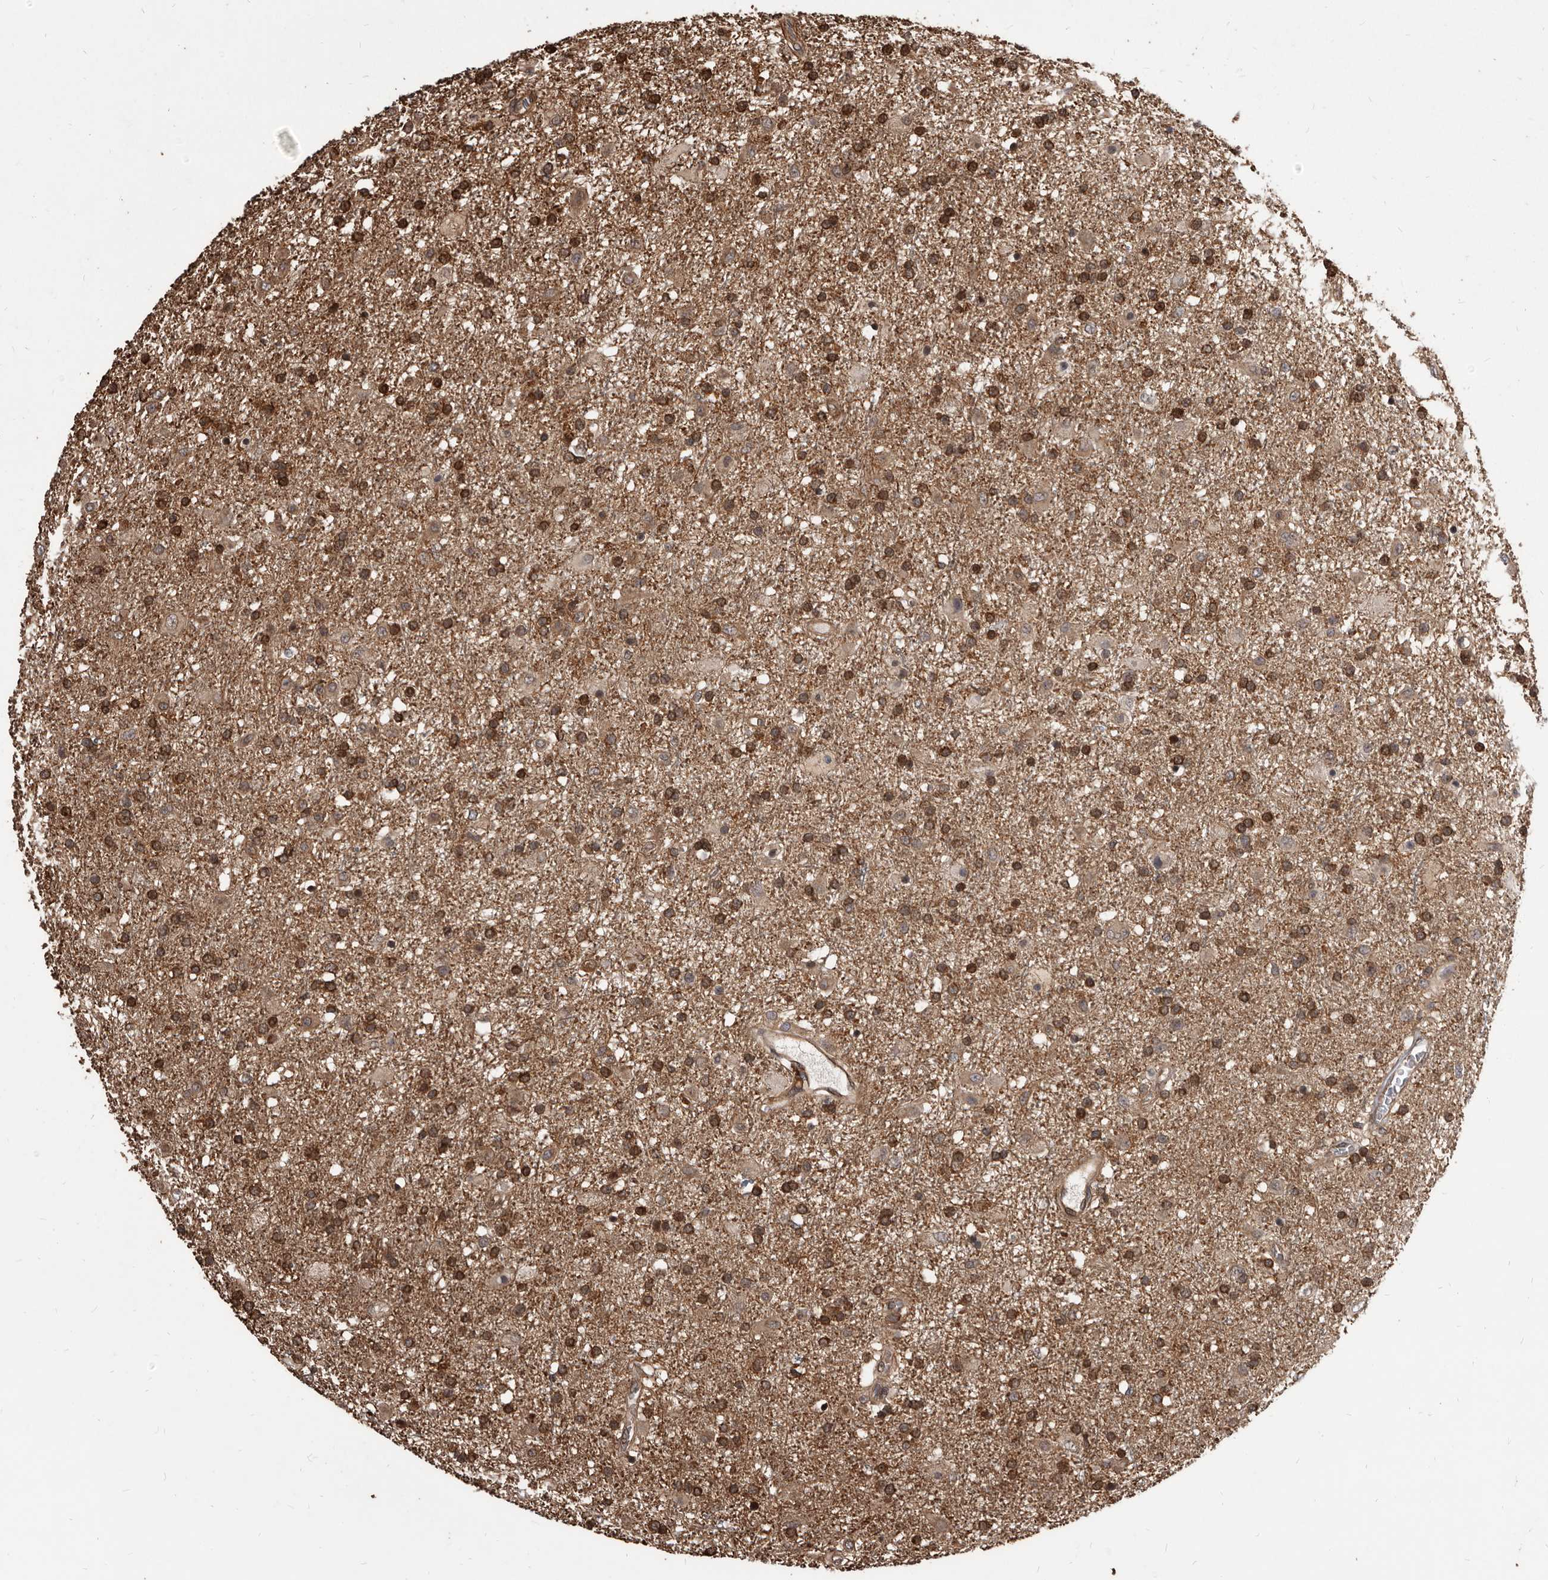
{"staining": {"intensity": "strong", "quantity": "25%-75%", "location": "cytoplasmic/membranous"}, "tissue": "glioma", "cell_type": "Tumor cells", "image_type": "cancer", "snomed": [{"axis": "morphology", "description": "Glioma, malignant, Low grade"}, {"axis": "topography", "description": "Brain"}], "caption": "Approximately 25%-75% of tumor cells in low-grade glioma (malignant) reveal strong cytoplasmic/membranous protein positivity as visualized by brown immunohistochemical staining.", "gene": "ADAMTS20", "patient": {"sex": "male", "age": 65}}